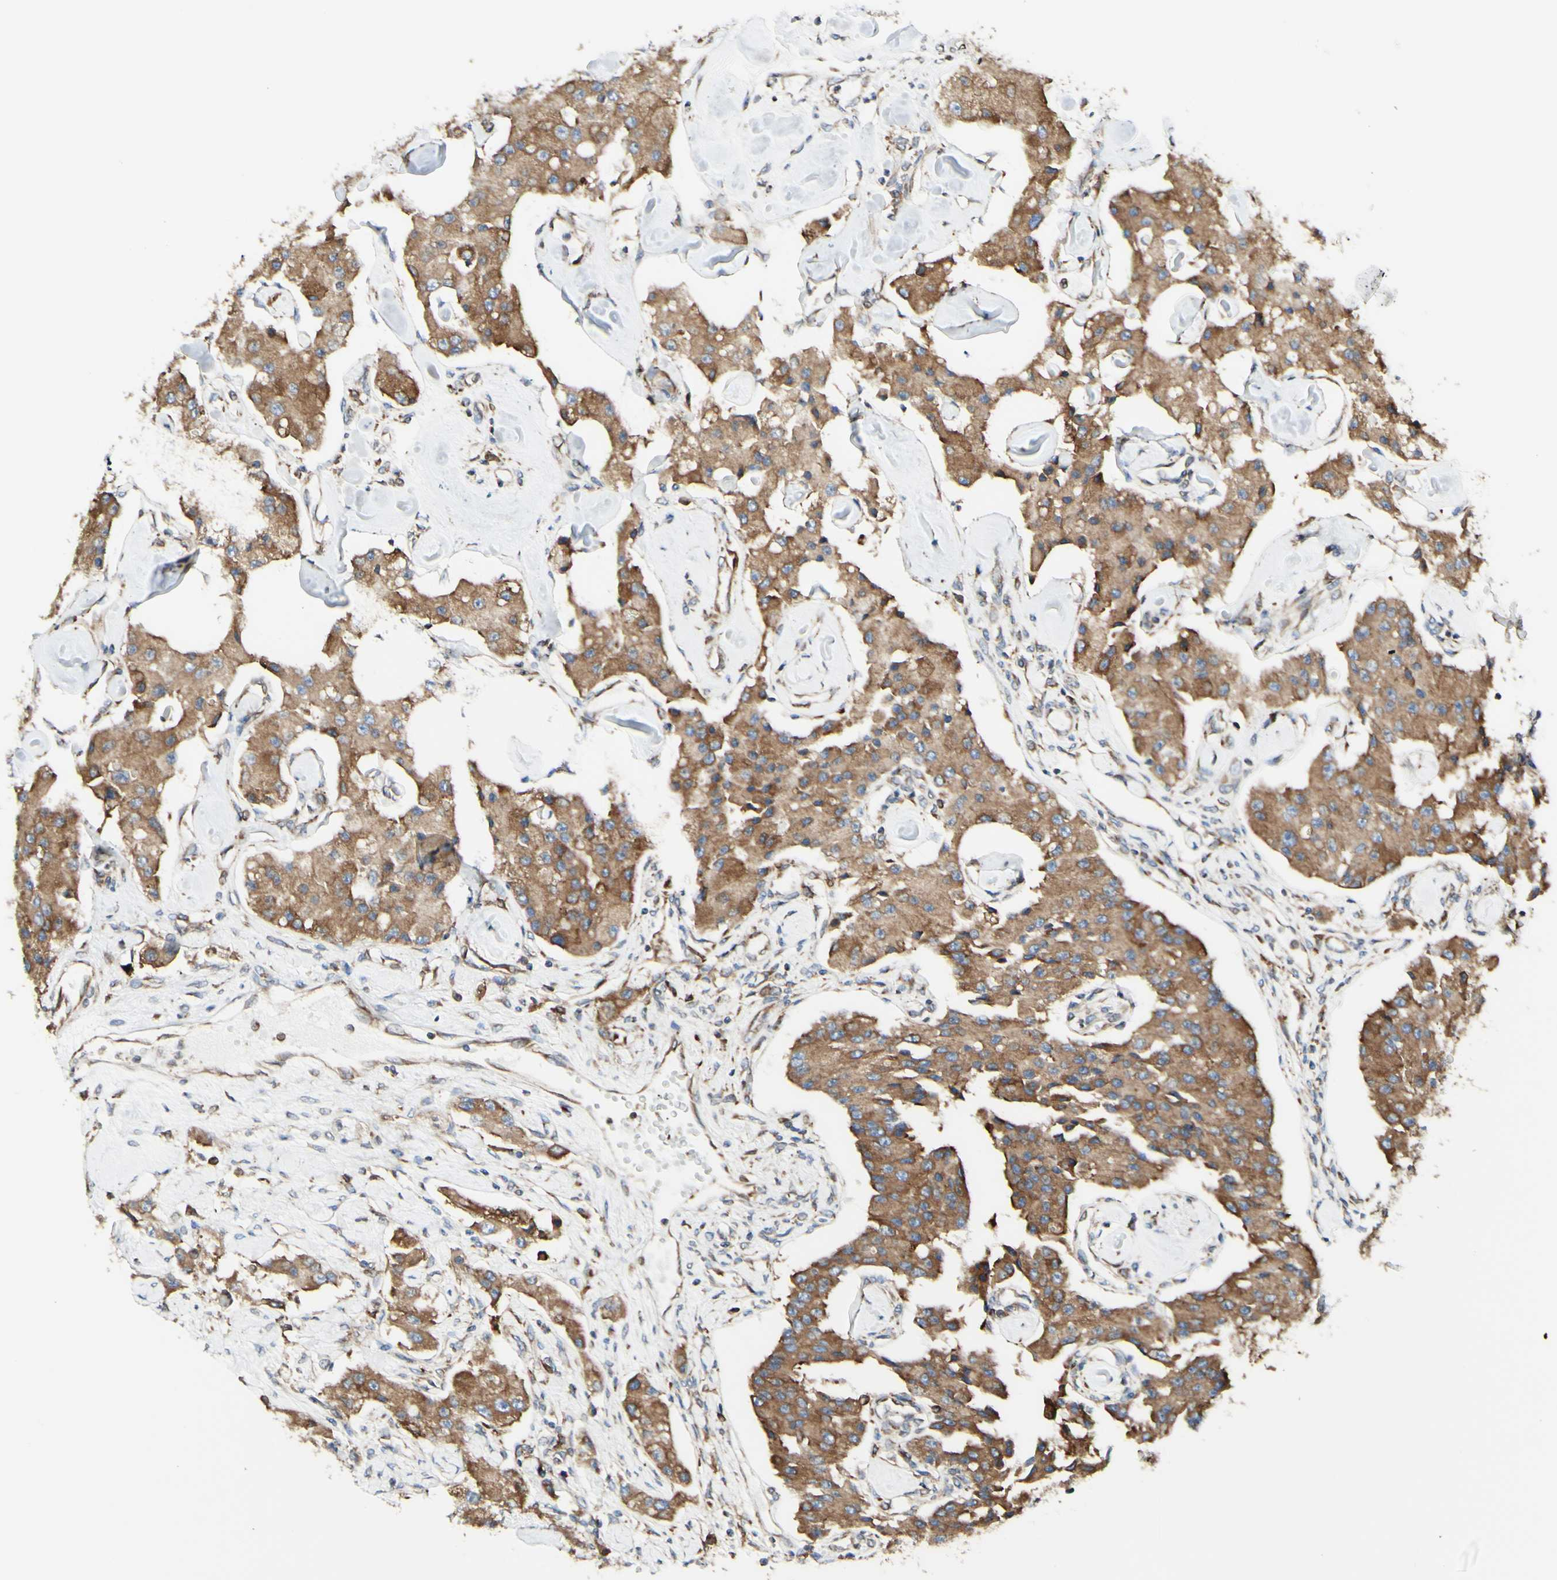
{"staining": {"intensity": "moderate", "quantity": ">75%", "location": "cytoplasmic/membranous"}, "tissue": "carcinoid", "cell_type": "Tumor cells", "image_type": "cancer", "snomed": [{"axis": "morphology", "description": "Carcinoid, malignant, NOS"}, {"axis": "topography", "description": "Pancreas"}], "caption": "Immunohistochemistry (IHC) micrograph of human carcinoid stained for a protein (brown), which shows medium levels of moderate cytoplasmic/membranous expression in approximately >75% of tumor cells.", "gene": "DNAJB11", "patient": {"sex": "male", "age": 41}}